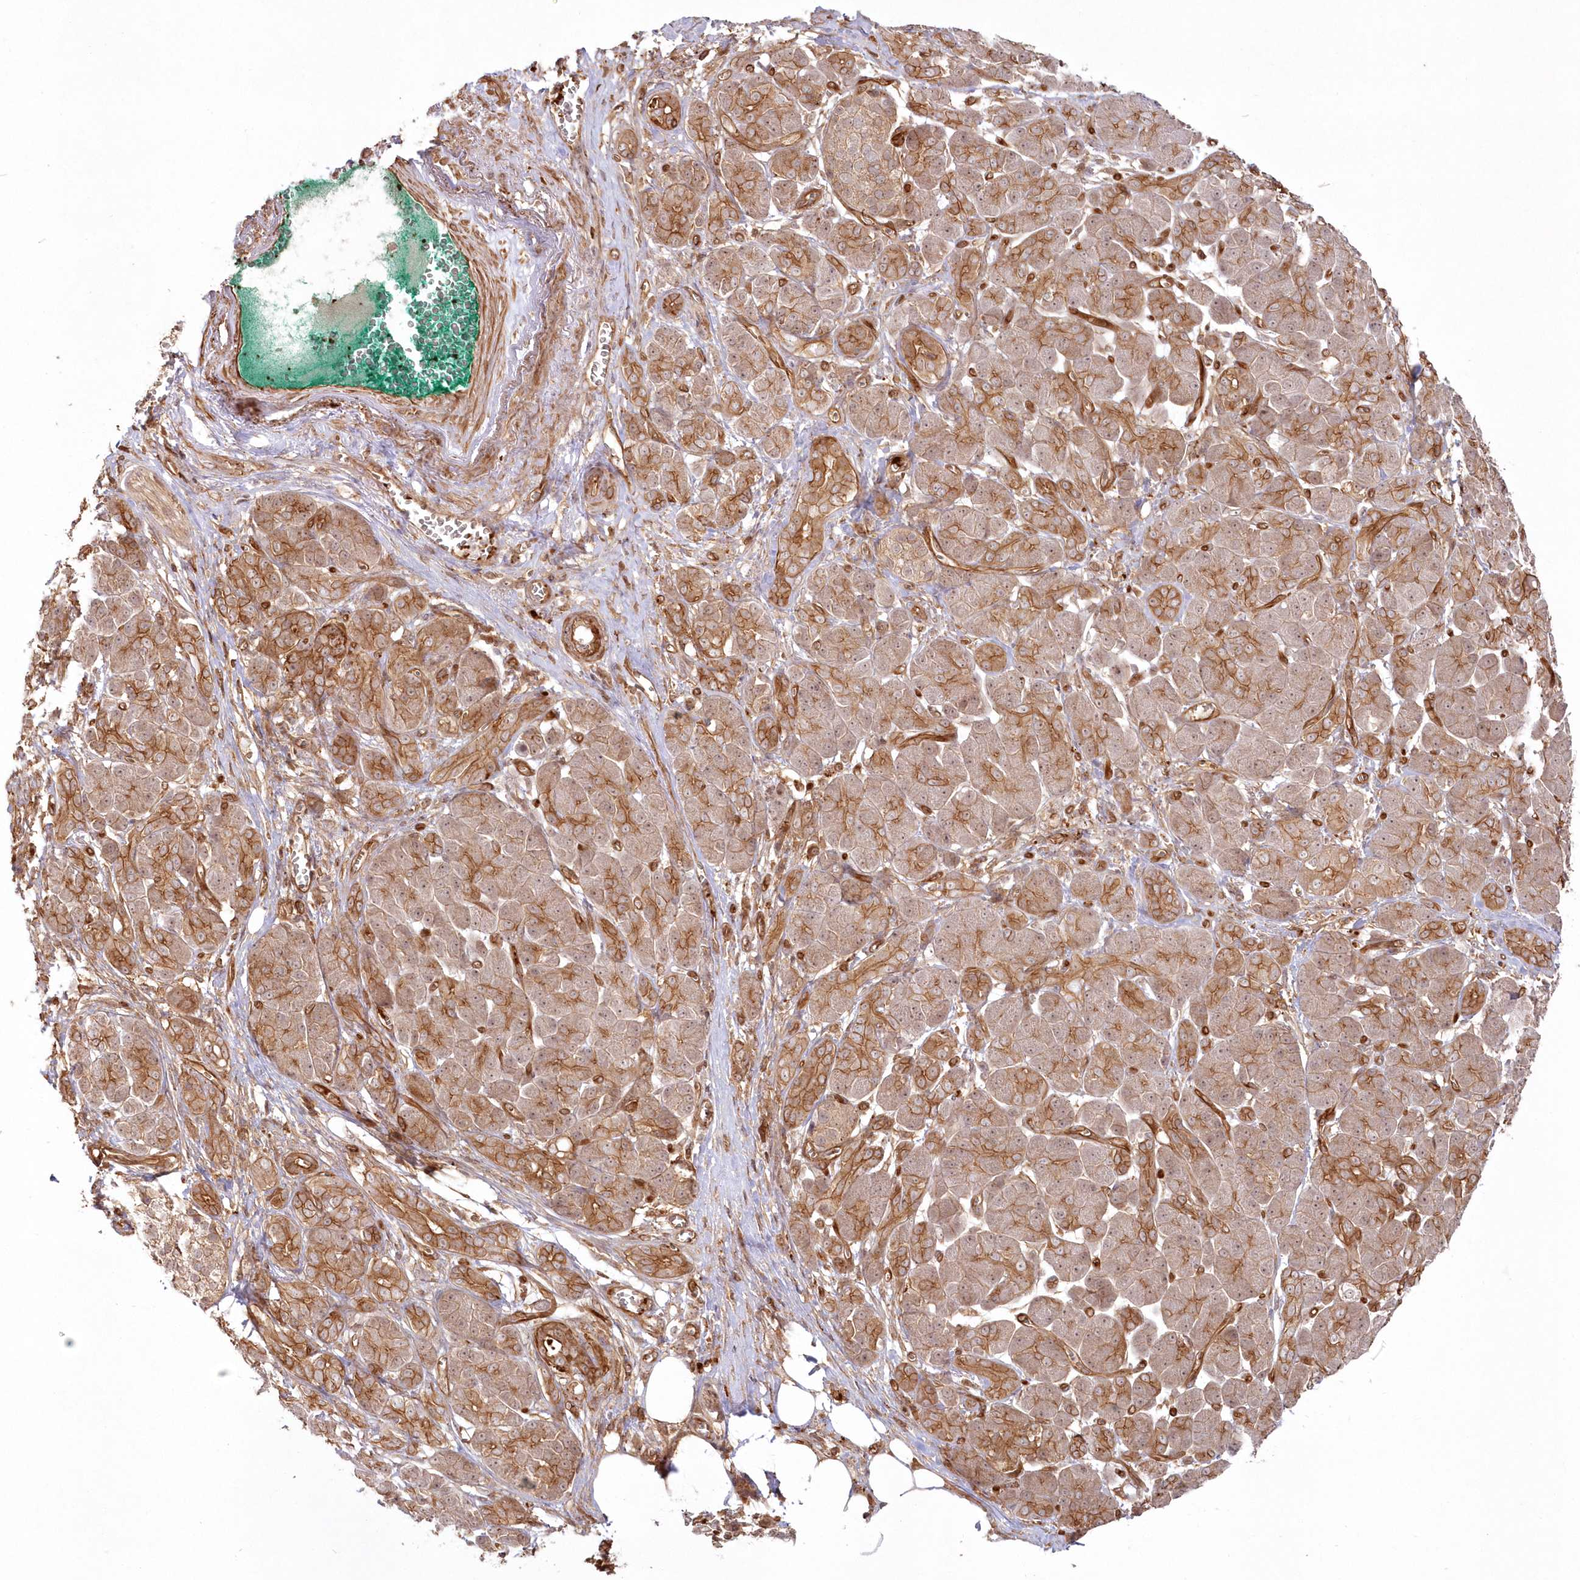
{"staining": {"intensity": "moderate", "quantity": ">75%", "location": "cytoplasmic/membranous"}, "tissue": "pancreatic cancer", "cell_type": "Tumor cells", "image_type": "cancer", "snomed": [{"axis": "morphology", "description": "Adenocarcinoma, NOS"}, {"axis": "topography", "description": "Pancreas"}], "caption": "Protein expression analysis of human adenocarcinoma (pancreatic) reveals moderate cytoplasmic/membranous positivity in about >75% of tumor cells.", "gene": "RGCC", "patient": {"sex": "male", "age": 78}}